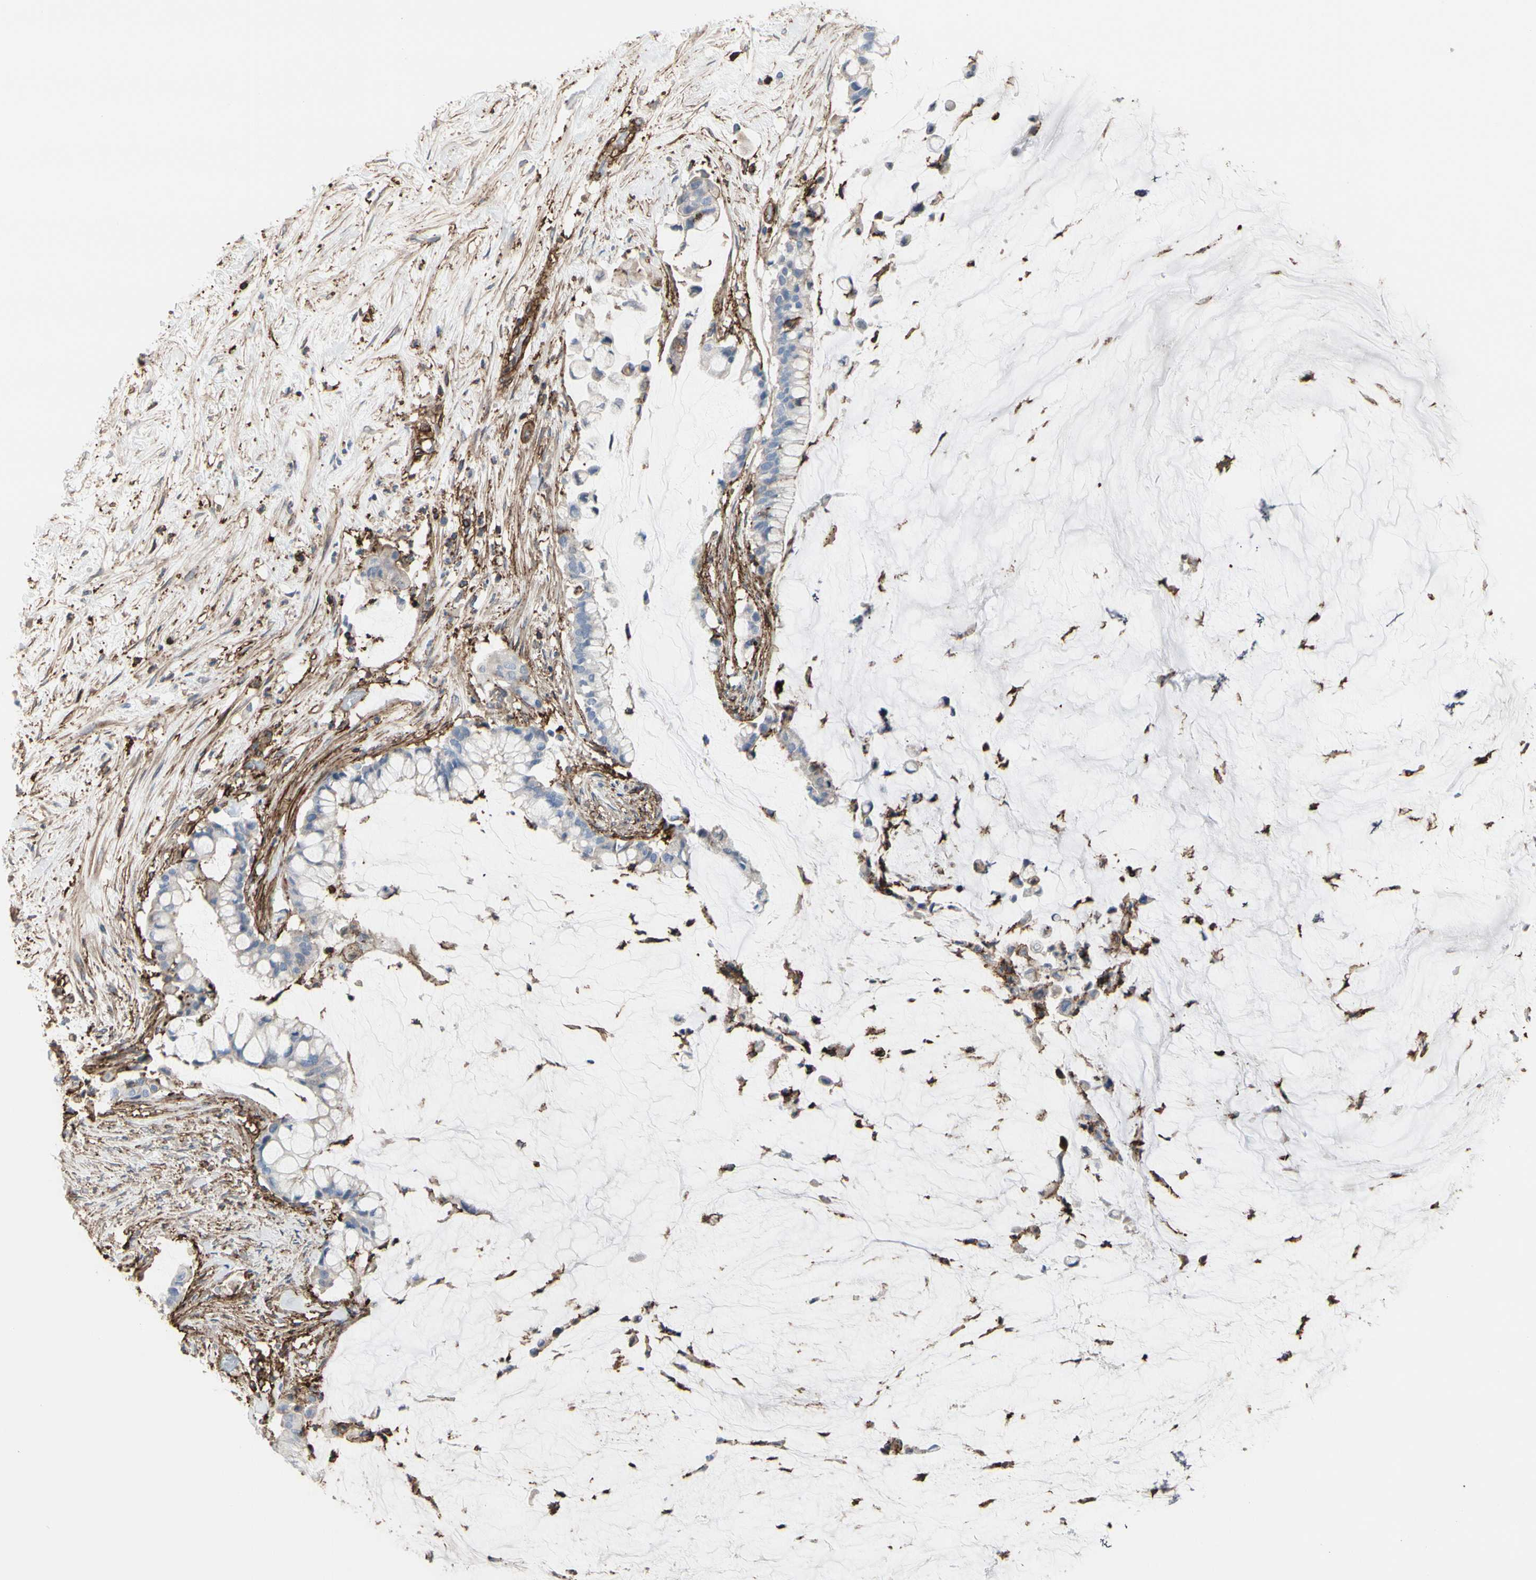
{"staining": {"intensity": "weak", "quantity": ">75%", "location": "cytoplasmic/membranous"}, "tissue": "pancreatic cancer", "cell_type": "Tumor cells", "image_type": "cancer", "snomed": [{"axis": "morphology", "description": "Adenocarcinoma, NOS"}, {"axis": "topography", "description": "Pancreas"}], "caption": "The photomicrograph displays a brown stain indicating the presence of a protein in the cytoplasmic/membranous of tumor cells in pancreatic cancer (adenocarcinoma).", "gene": "ANXA6", "patient": {"sex": "male", "age": 41}}